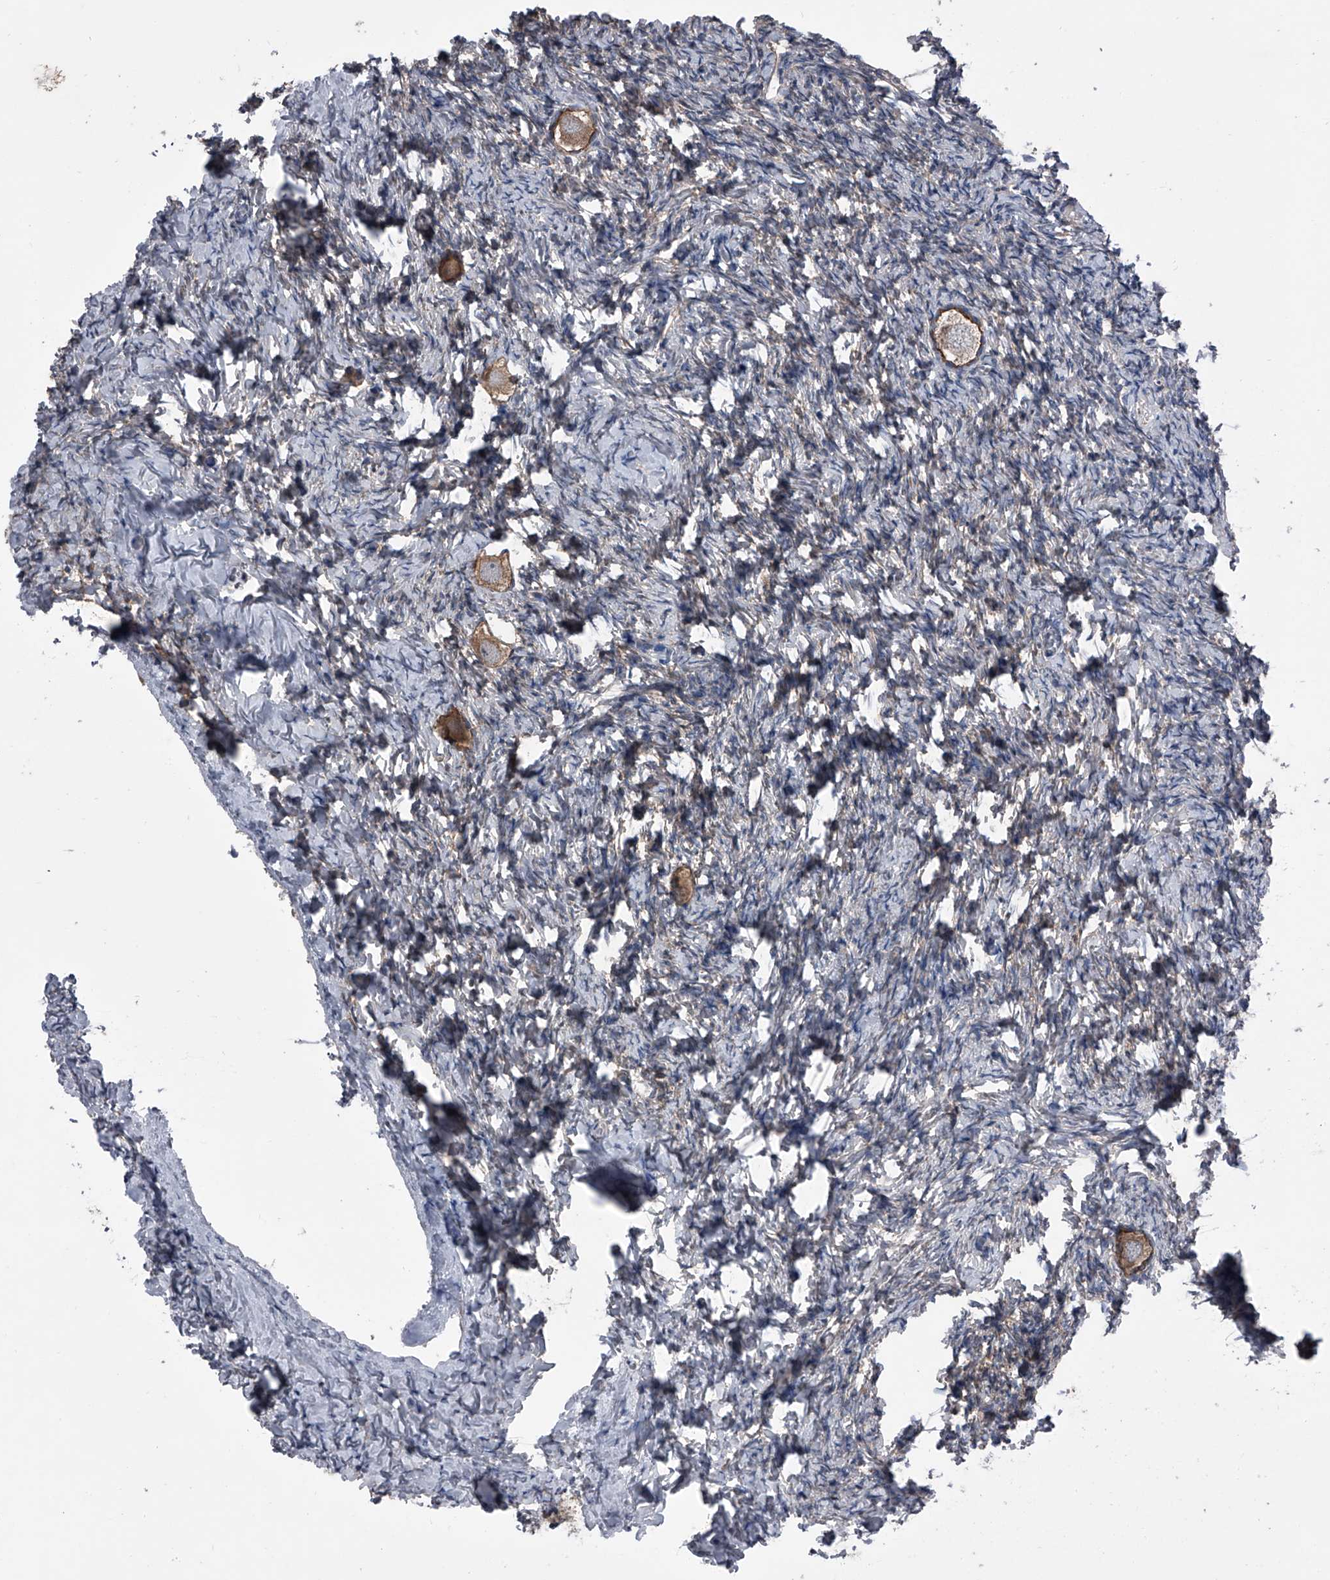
{"staining": {"intensity": "moderate", "quantity": ">75%", "location": "cytoplasmic/membranous"}, "tissue": "ovary", "cell_type": "Follicle cells", "image_type": "normal", "snomed": [{"axis": "morphology", "description": "Normal tissue, NOS"}, {"axis": "topography", "description": "Ovary"}], "caption": "Immunohistochemical staining of normal ovary shows >75% levels of moderate cytoplasmic/membranous protein positivity in about >75% of follicle cells. The staining is performed using DAB (3,3'-diaminobenzidine) brown chromogen to label protein expression. The nuclei are counter-stained blue using hematoxylin.", "gene": "PIP5K1A", "patient": {"sex": "female", "age": 27}}